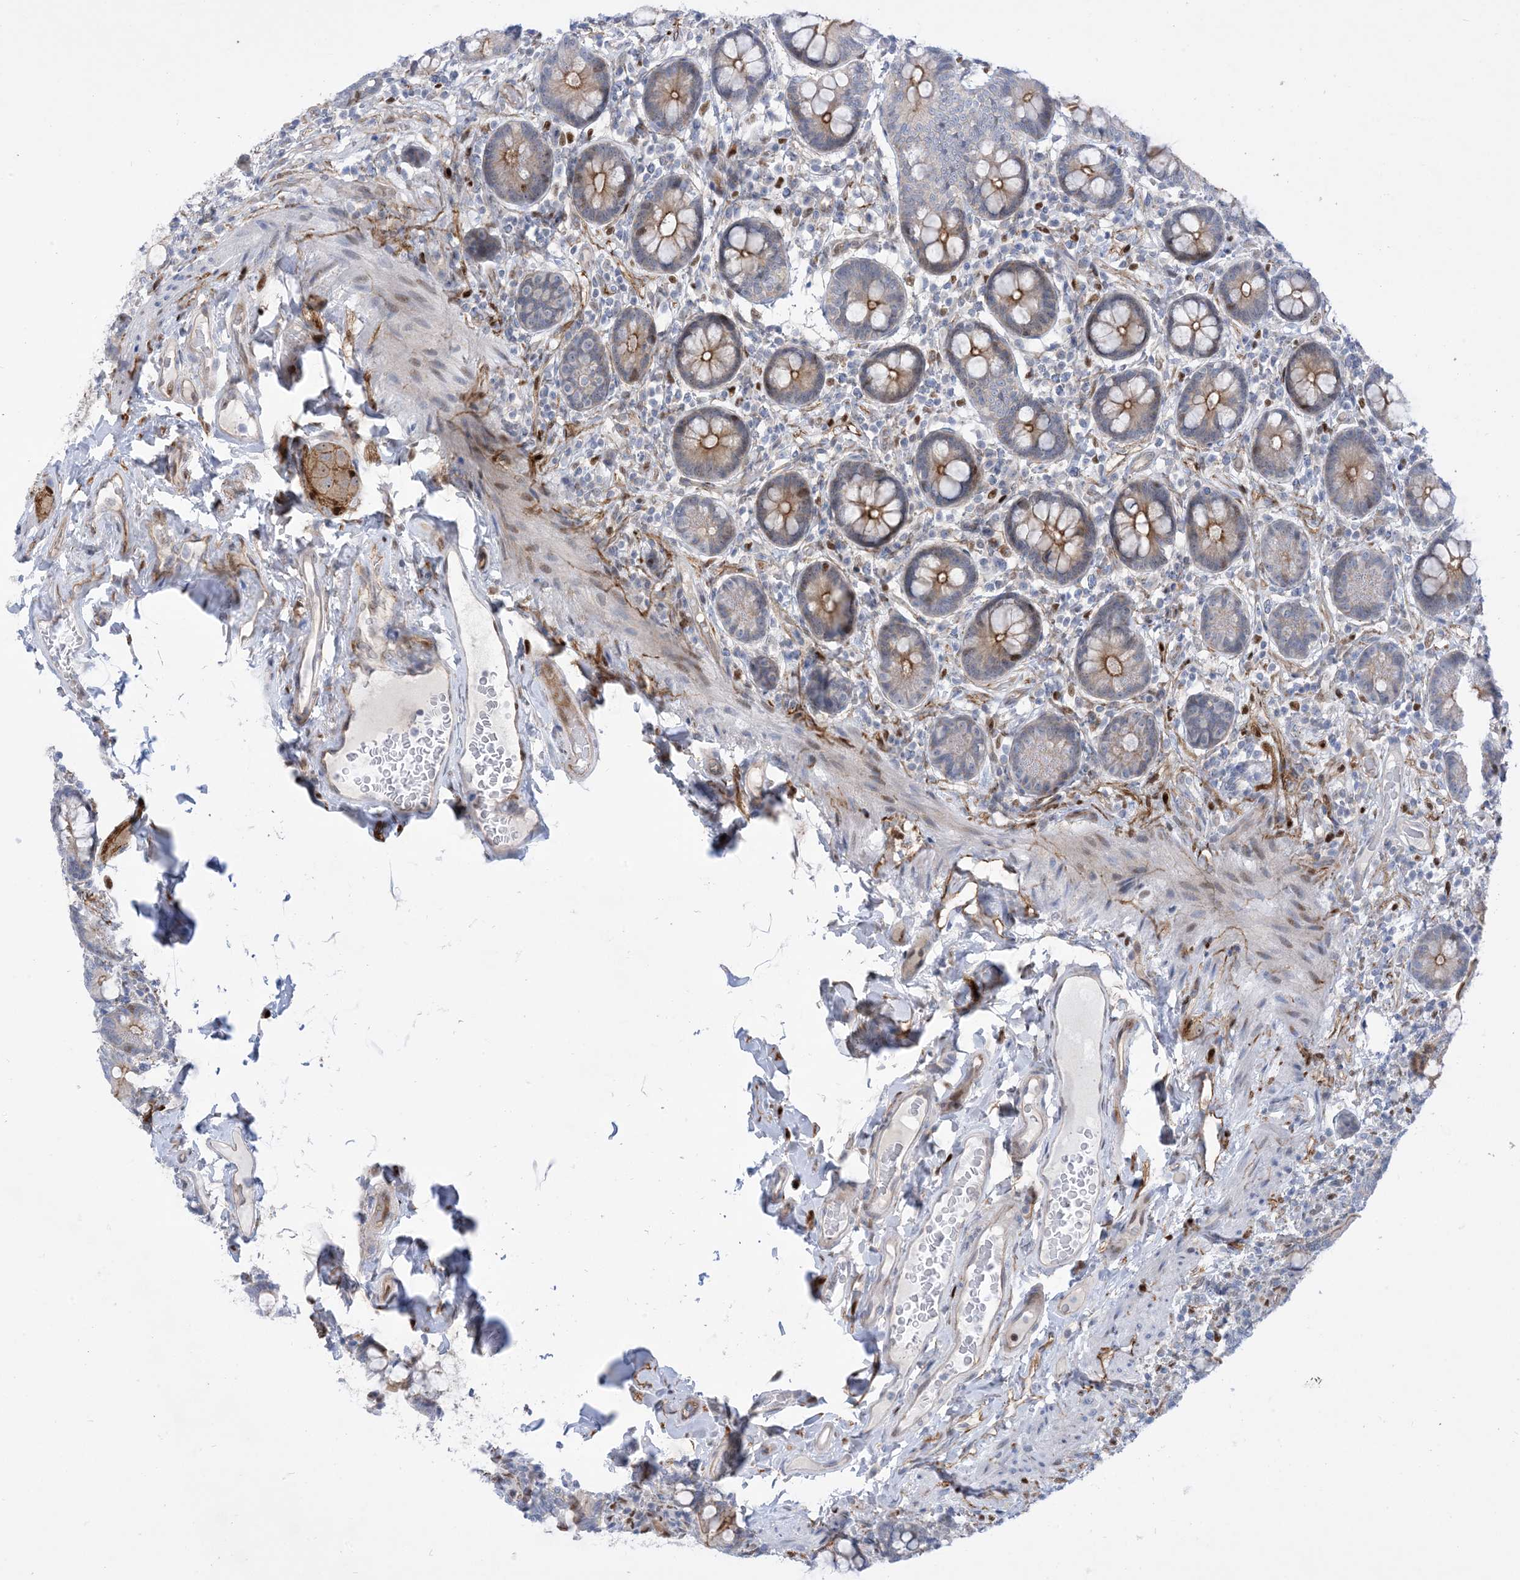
{"staining": {"intensity": "strong", "quantity": ">75%", "location": "cytoplasmic/membranous"}, "tissue": "small intestine", "cell_type": "Glandular cells", "image_type": "normal", "snomed": [{"axis": "morphology", "description": "Normal tissue, NOS"}, {"axis": "topography", "description": "Small intestine"}], "caption": "The histopathology image displays staining of normal small intestine, revealing strong cytoplasmic/membranous protein positivity (brown color) within glandular cells.", "gene": "MARS2", "patient": {"sex": "female", "age": 64}}